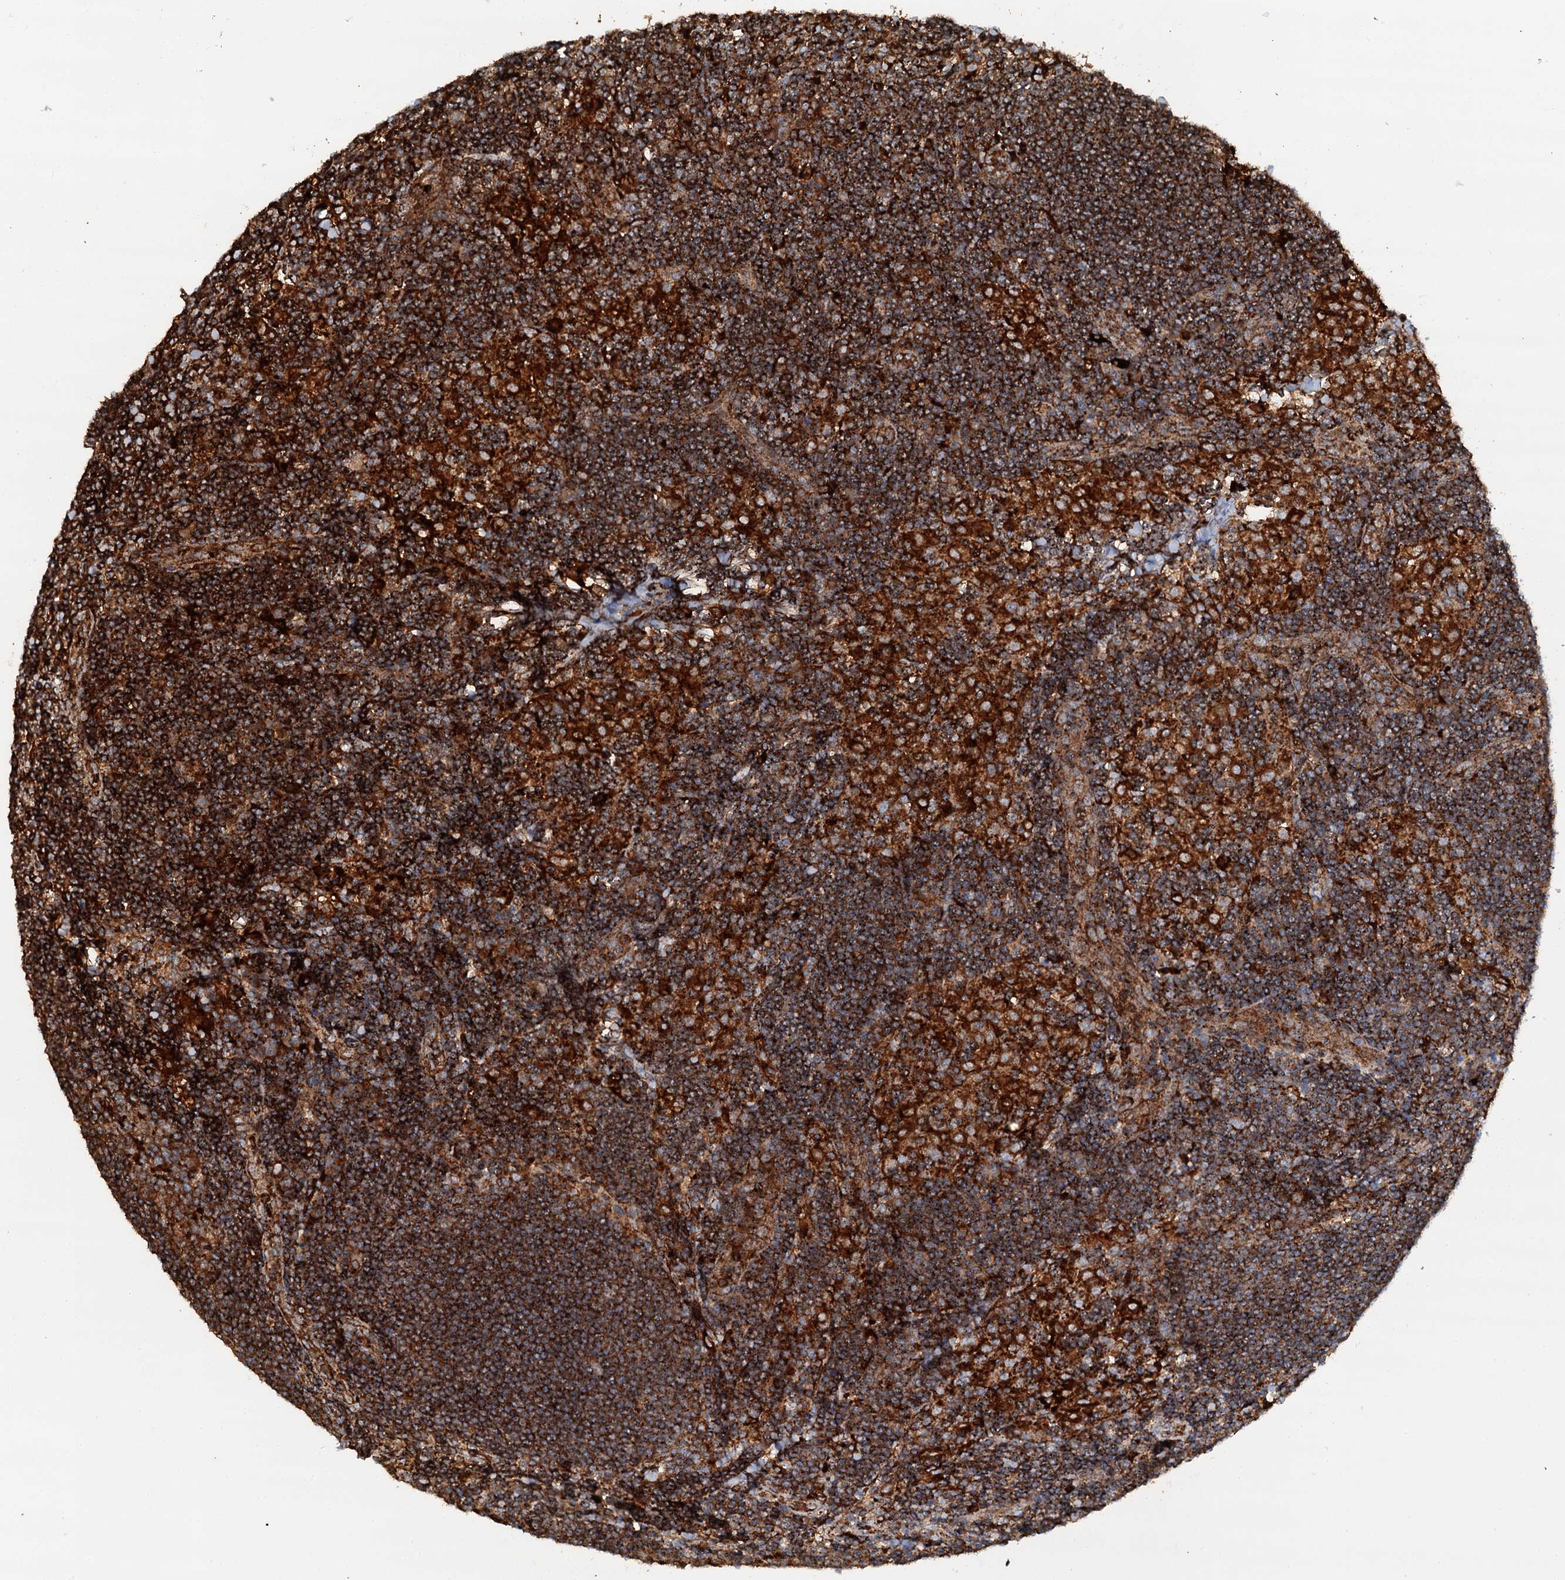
{"staining": {"intensity": "strong", "quantity": ">75%", "location": "cytoplasmic/membranous"}, "tissue": "lymph node", "cell_type": "Germinal center cells", "image_type": "normal", "snomed": [{"axis": "morphology", "description": "Normal tissue, NOS"}, {"axis": "topography", "description": "Lymph node"}], "caption": "Lymph node stained with DAB immunohistochemistry reveals high levels of strong cytoplasmic/membranous expression in approximately >75% of germinal center cells. (DAB (3,3'-diaminobenzidine) IHC, brown staining for protein, blue staining for nuclei).", "gene": "WDR73", "patient": {"sex": "male", "age": 24}}